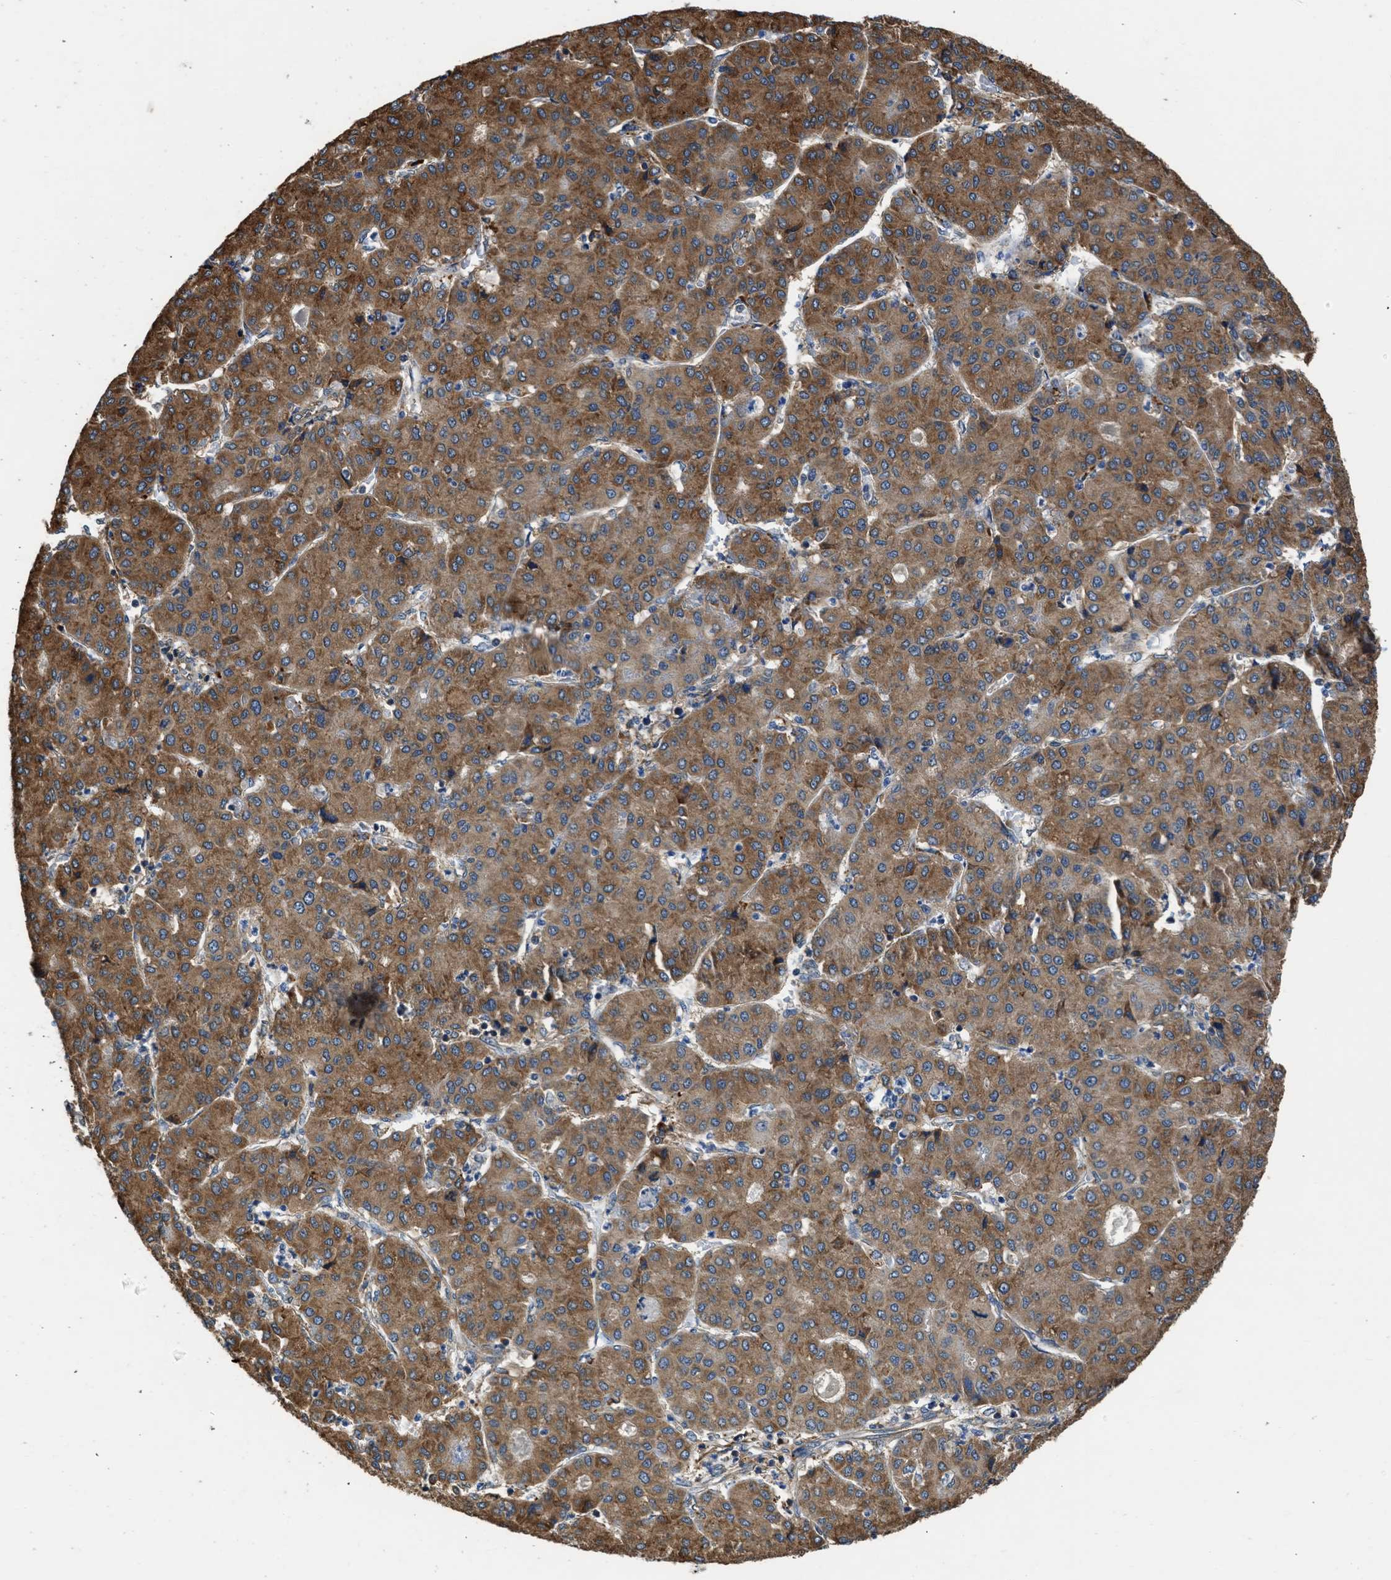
{"staining": {"intensity": "moderate", "quantity": ">75%", "location": "cytoplasmic/membranous"}, "tissue": "liver cancer", "cell_type": "Tumor cells", "image_type": "cancer", "snomed": [{"axis": "morphology", "description": "Carcinoma, Hepatocellular, NOS"}, {"axis": "topography", "description": "Liver"}], "caption": "Hepatocellular carcinoma (liver) tissue demonstrates moderate cytoplasmic/membranous expression in about >75% of tumor cells, visualized by immunohistochemistry. The protein of interest is shown in brown color, while the nuclei are stained blue.", "gene": "SLC36A4", "patient": {"sex": "male", "age": 65}}